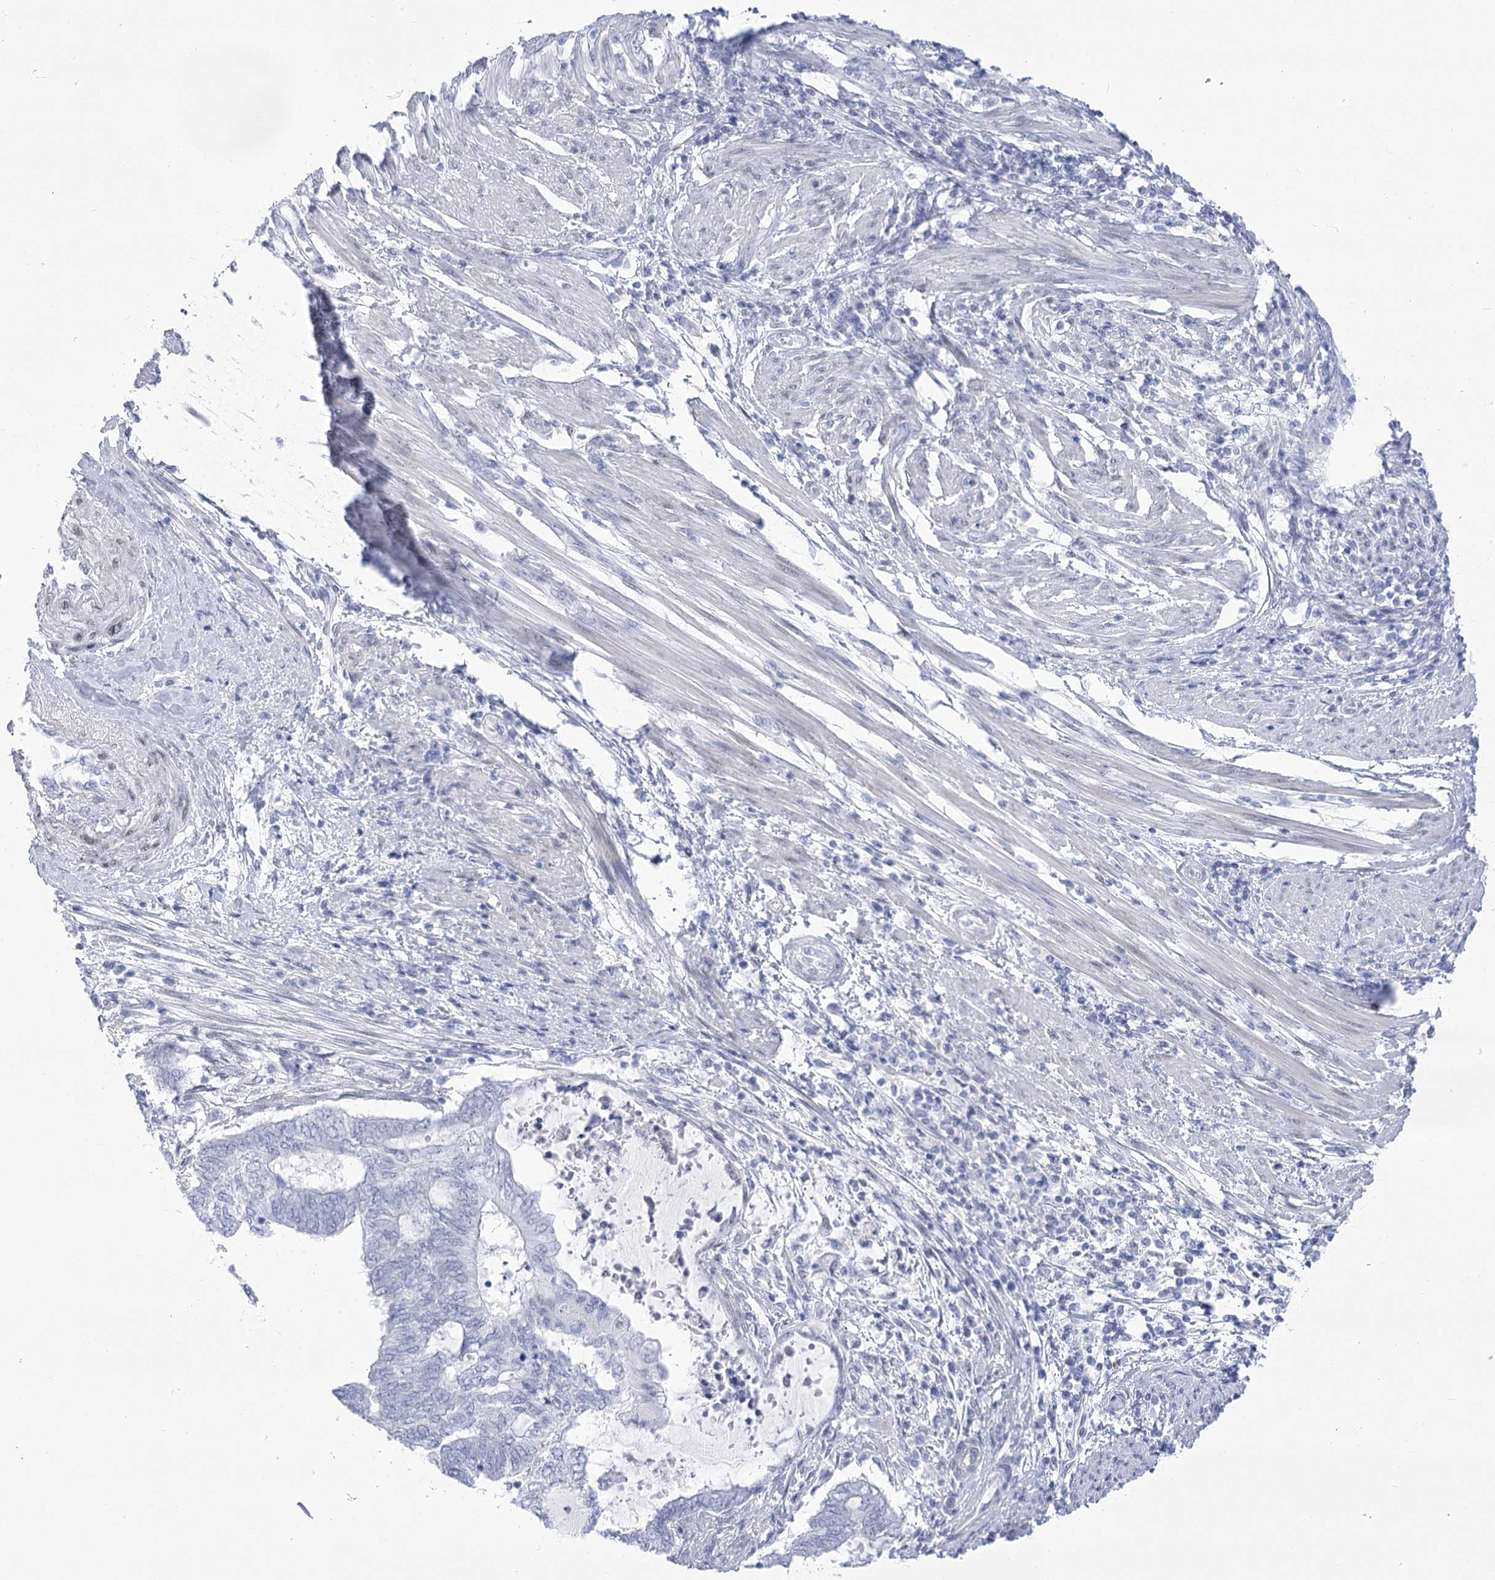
{"staining": {"intensity": "negative", "quantity": "none", "location": "none"}, "tissue": "endometrial cancer", "cell_type": "Tumor cells", "image_type": "cancer", "snomed": [{"axis": "morphology", "description": "Adenocarcinoma, NOS"}, {"axis": "topography", "description": "Uterus"}, {"axis": "topography", "description": "Endometrium"}], "caption": "A high-resolution micrograph shows immunohistochemistry staining of endometrial cancer, which shows no significant positivity in tumor cells.", "gene": "HORMAD1", "patient": {"sex": "female", "age": 70}}